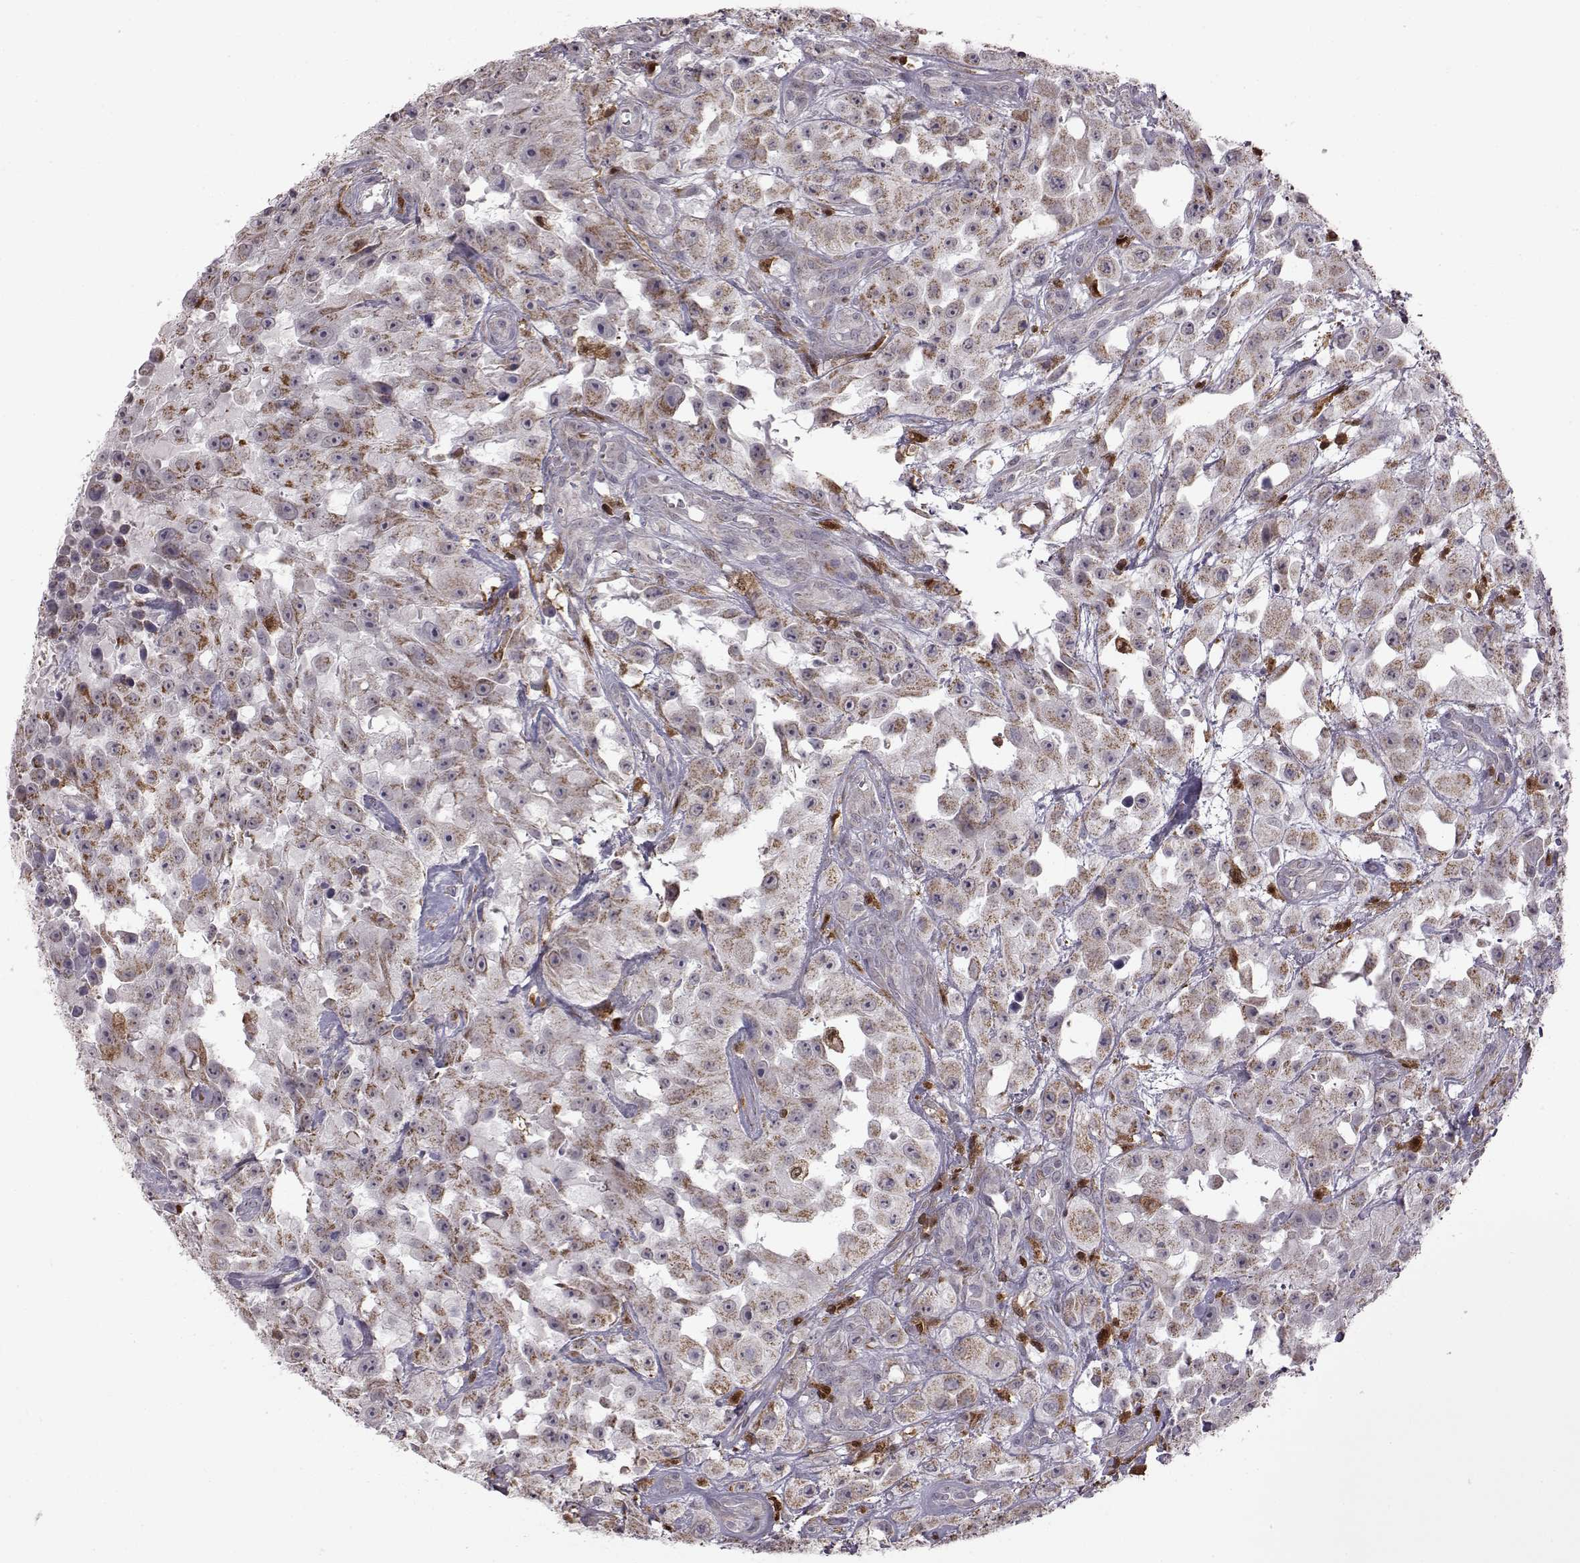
{"staining": {"intensity": "moderate", "quantity": "25%-75%", "location": "cytoplasmic/membranous"}, "tissue": "urothelial cancer", "cell_type": "Tumor cells", "image_type": "cancer", "snomed": [{"axis": "morphology", "description": "Urothelial carcinoma, High grade"}, {"axis": "topography", "description": "Urinary bladder"}], "caption": "High-grade urothelial carcinoma stained with a protein marker reveals moderate staining in tumor cells.", "gene": "DOK2", "patient": {"sex": "male", "age": 79}}